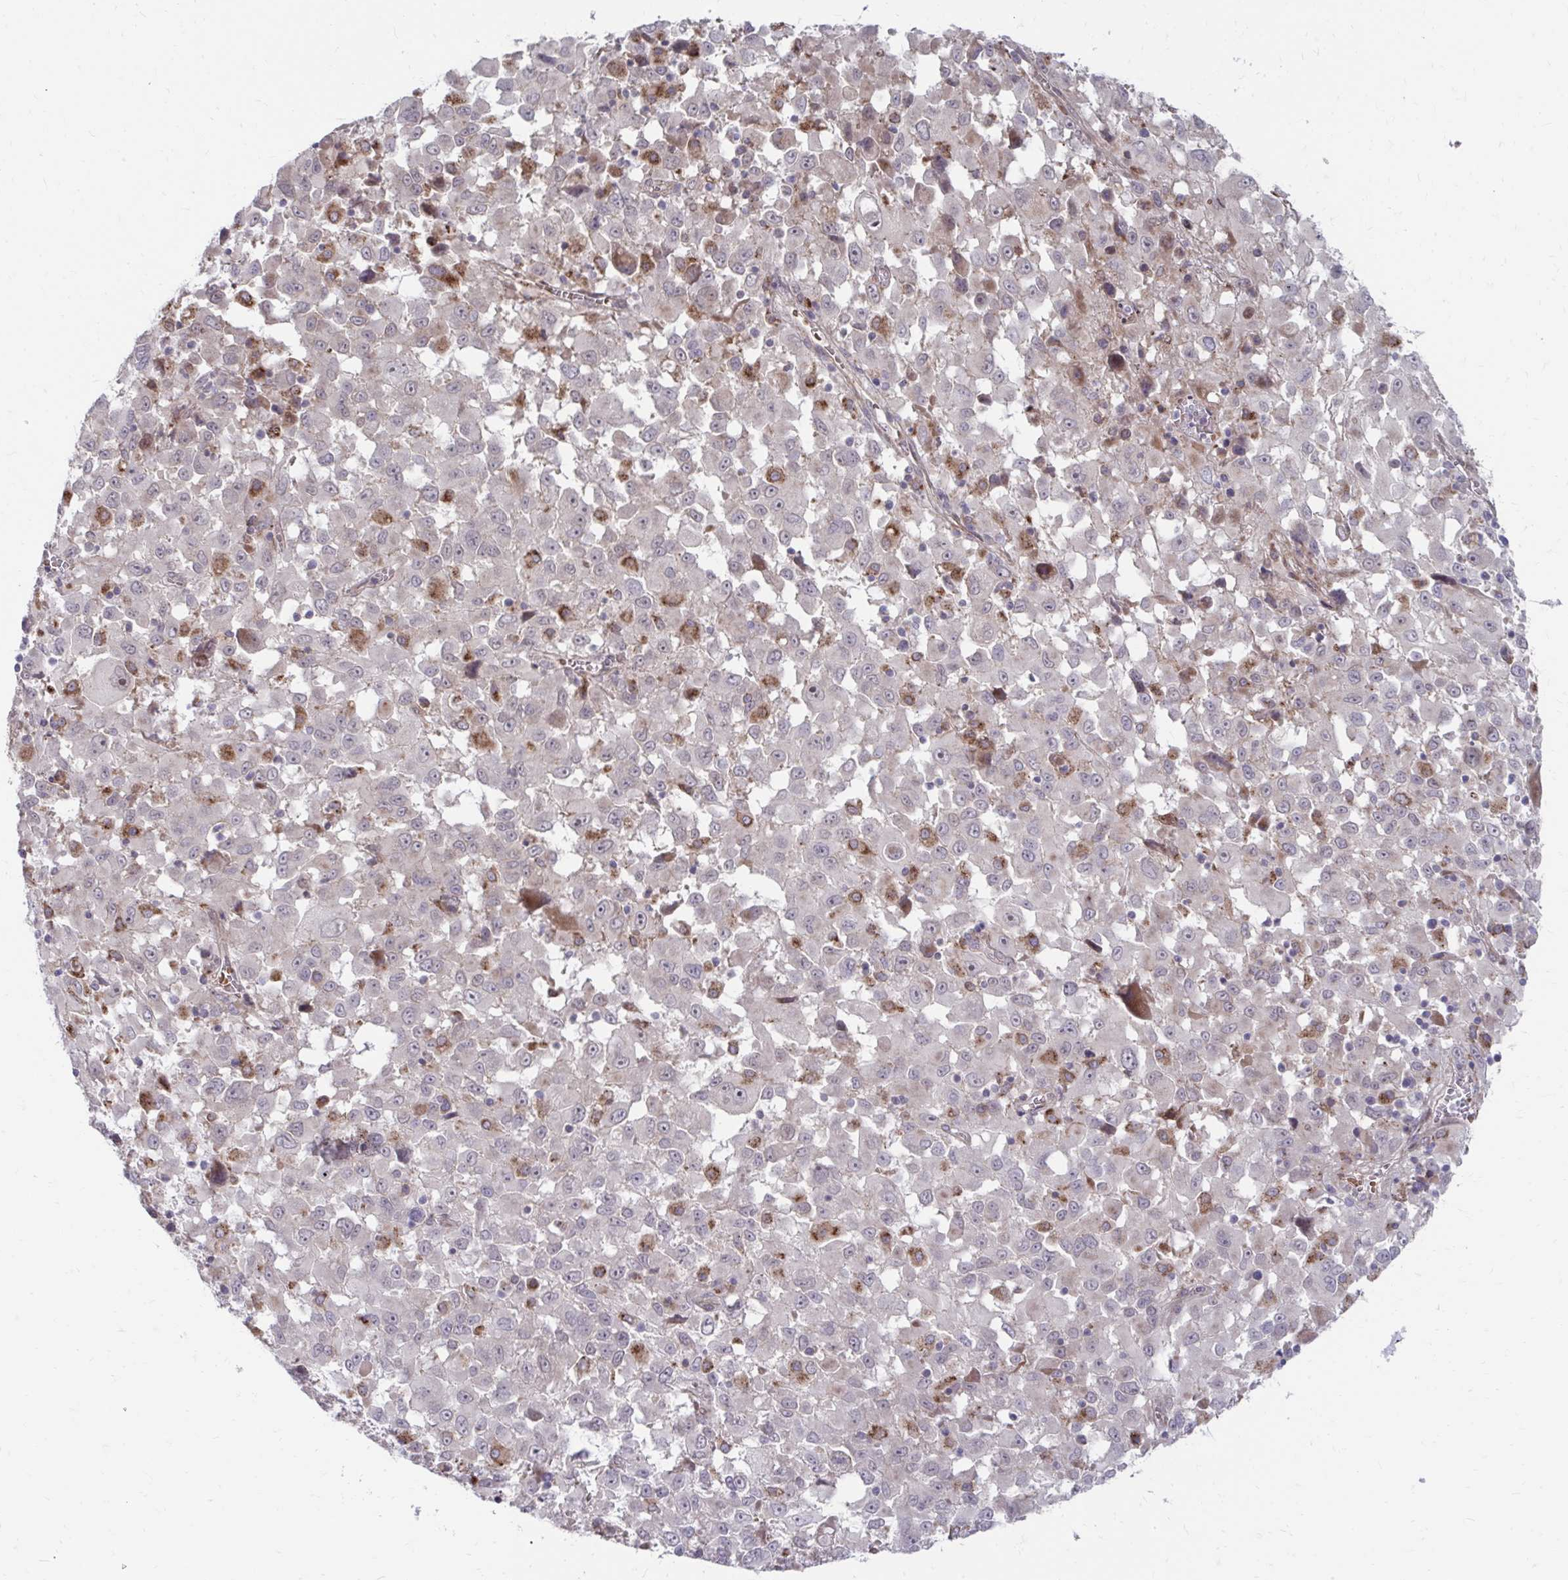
{"staining": {"intensity": "negative", "quantity": "none", "location": "none"}, "tissue": "melanoma", "cell_type": "Tumor cells", "image_type": "cancer", "snomed": [{"axis": "morphology", "description": "Malignant melanoma, Metastatic site"}, {"axis": "topography", "description": "Soft tissue"}], "caption": "Immunohistochemical staining of melanoma shows no significant staining in tumor cells. (Brightfield microscopy of DAB immunohistochemistry (IHC) at high magnification).", "gene": "ITPR2", "patient": {"sex": "male", "age": 50}}